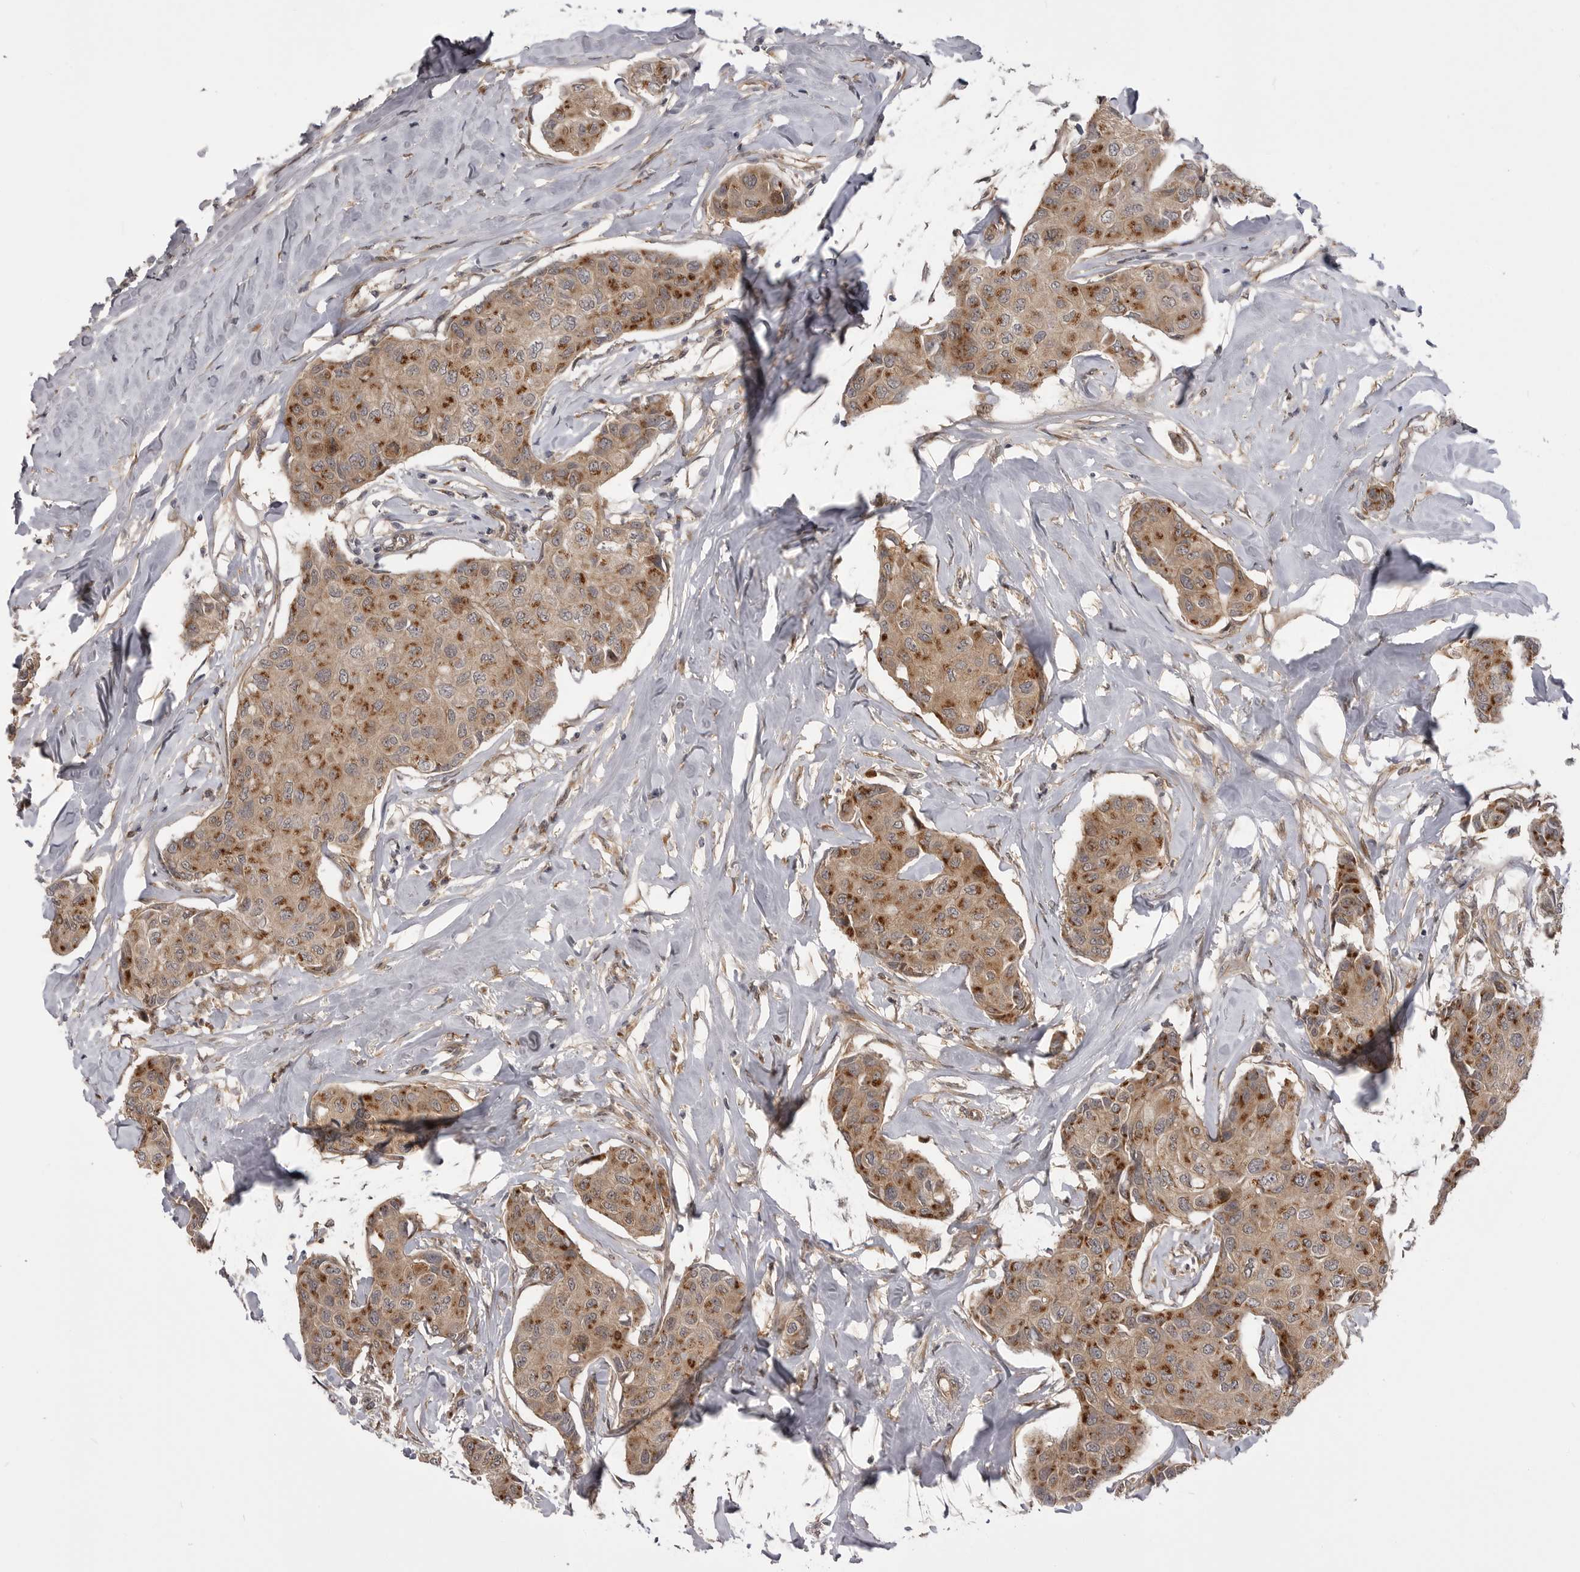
{"staining": {"intensity": "moderate", "quantity": ">75%", "location": "cytoplasmic/membranous"}, "tissue": "breast cancer", "cell_type": "Tumor cells", "image_type": "cancer", "snomed": [{"axis": "morphology", "description": "Duct carcinoma"}, {"axis": "topography", "description": "Breast"}], "caption": "Breast cancer tissue reveals moderate cytoplasmic/membranous staining in approximately >75% of tumor cells, visualized by immunohistochemistry.", "gene": "PDCL", "patient": {"sex": "female", "age": 80}}